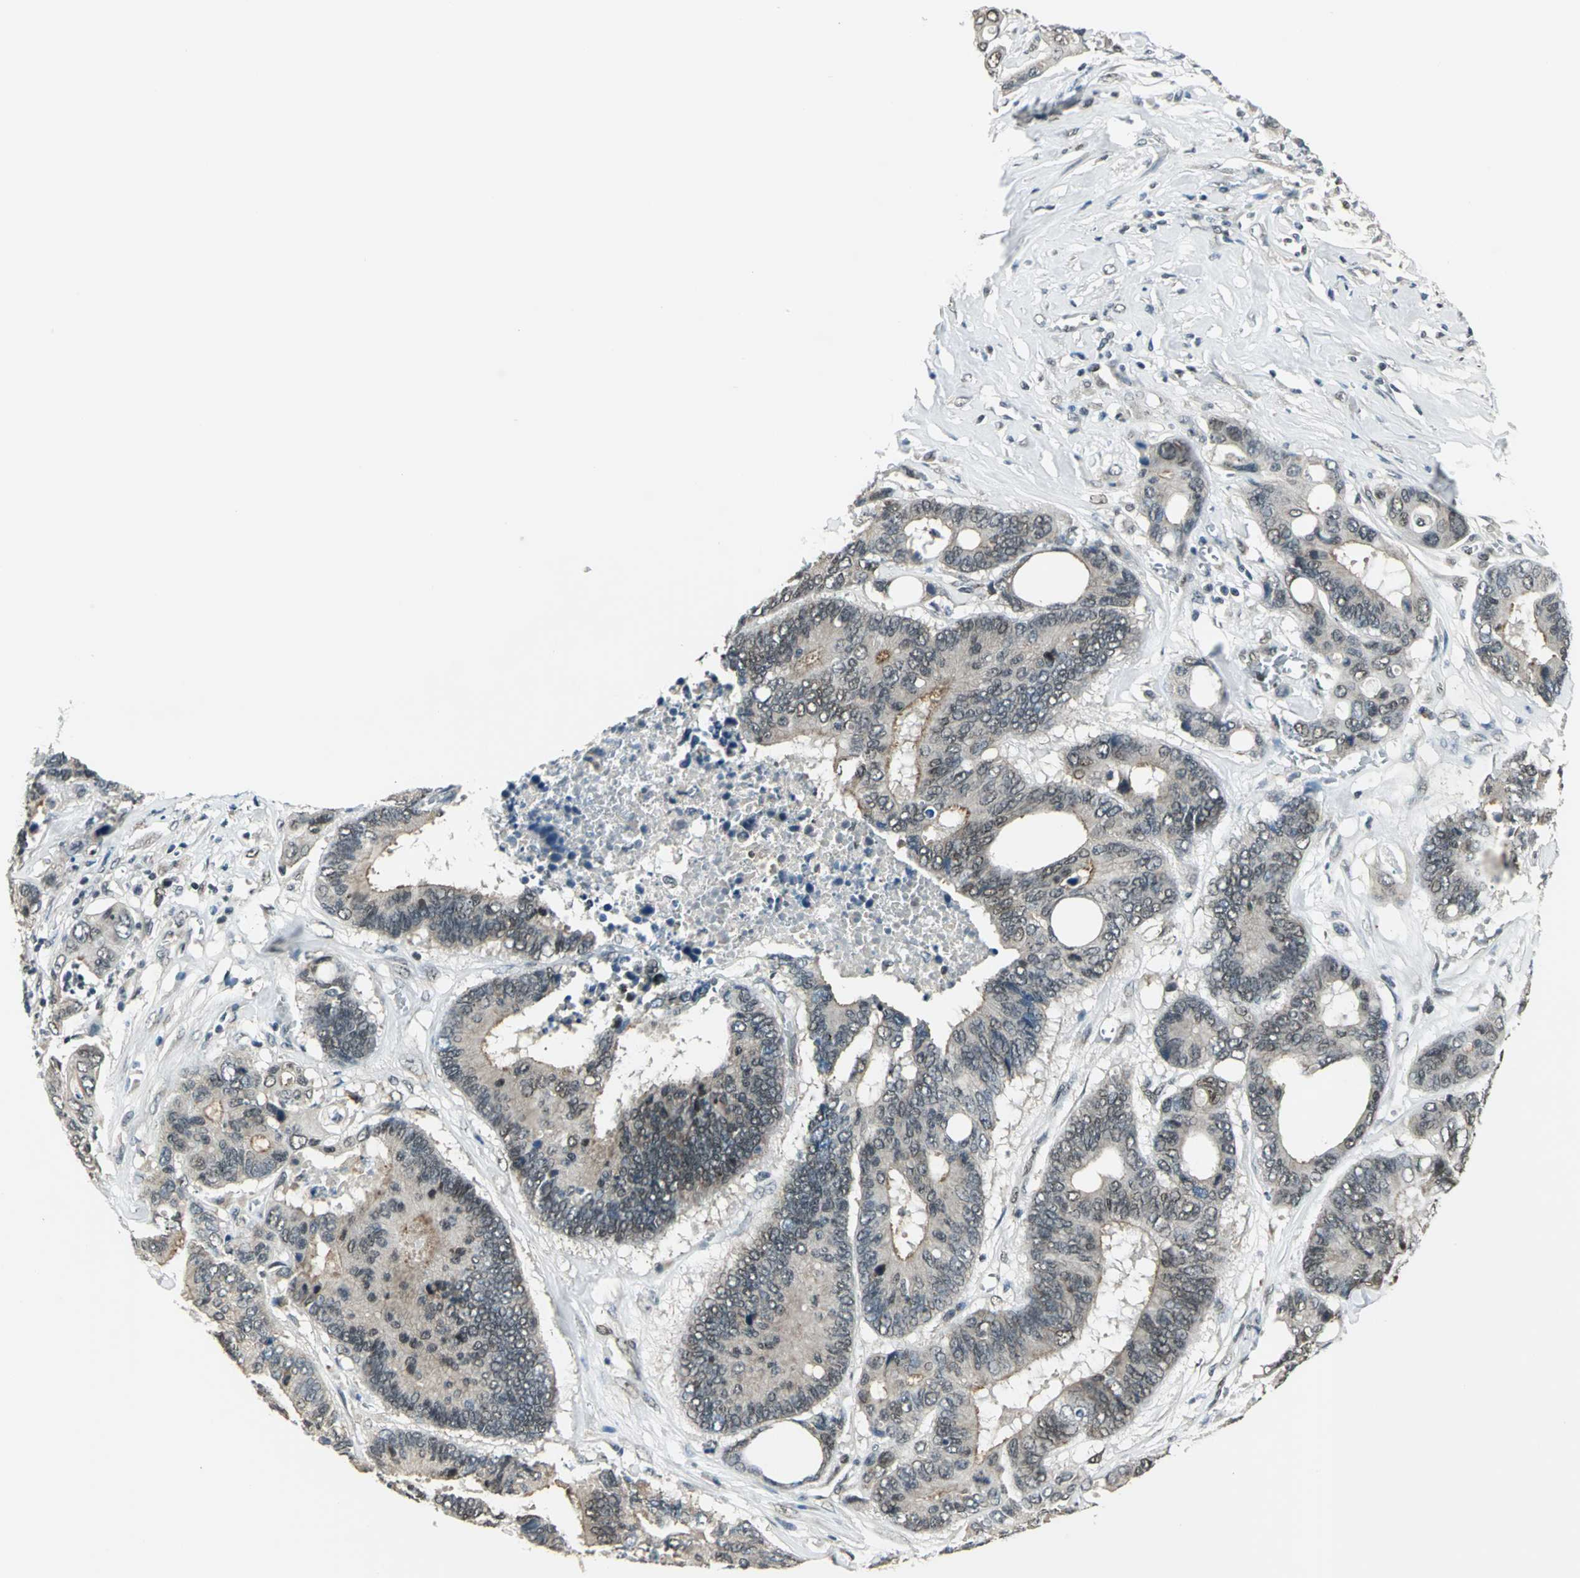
{"staining": {"intensity": "weak", "quantity": "25%-75%", "location": "cytoplasmic/membranous,nuclear"}, "tissue": "colorectal cancer", "cell_type": "Tumor cells", "image_type": "cancer", "snomed": [{"axis": "morphology", "description": "Adenocarcinoma, NOS"}, {"axis": "topography", "description": "Rectum"}], "caption": "Immunohistochemical staining of adenocarcinoma (colorectal) shows weak cytoplasmic/membranous and nuclear protein staining in about 25%-75% of tumor cells.", "gene": "RAD17", "patient": {"sex": "male", "age": 55}}